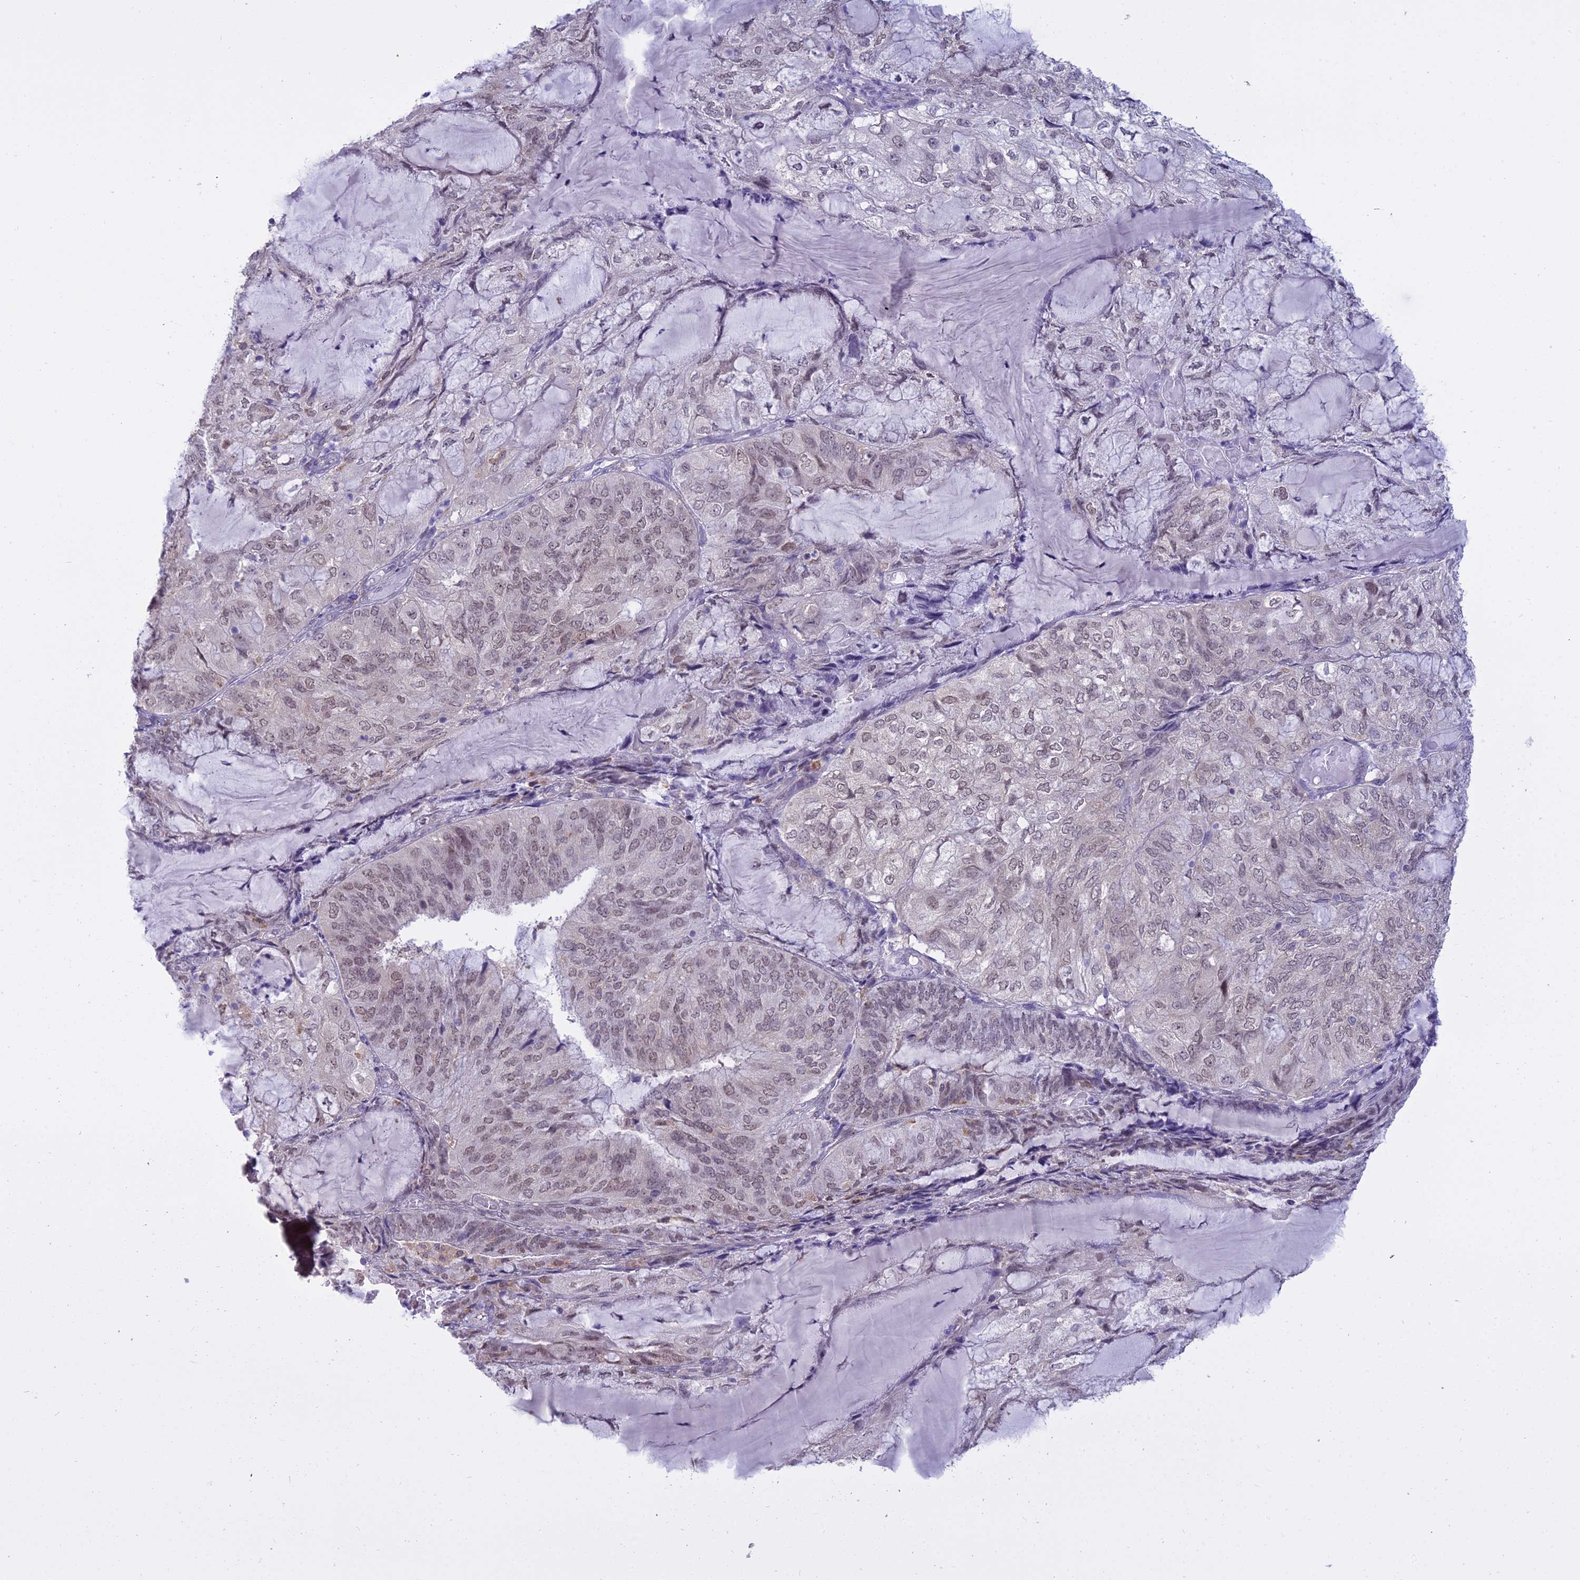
{"staining": {"intensity": "weak", "quantity": "25%-75%", "location": "nuclear"}, "tissue": "endometrial cancer", "cell_type": "Tumor cells", "image_type": "cancer", "snomed": [{"axis": "morphology", "description": "Adenocarcinoma, NOS"}, {"axis": "topography", "description": "Endometrium"}], "caption": "Endometrial cancer stained with a brown dye shows weak nuclear positive staining in about 25%-75% of tumor cells.", "gene": "BLNK", "patient": {"sex": "female", "age": 81}}